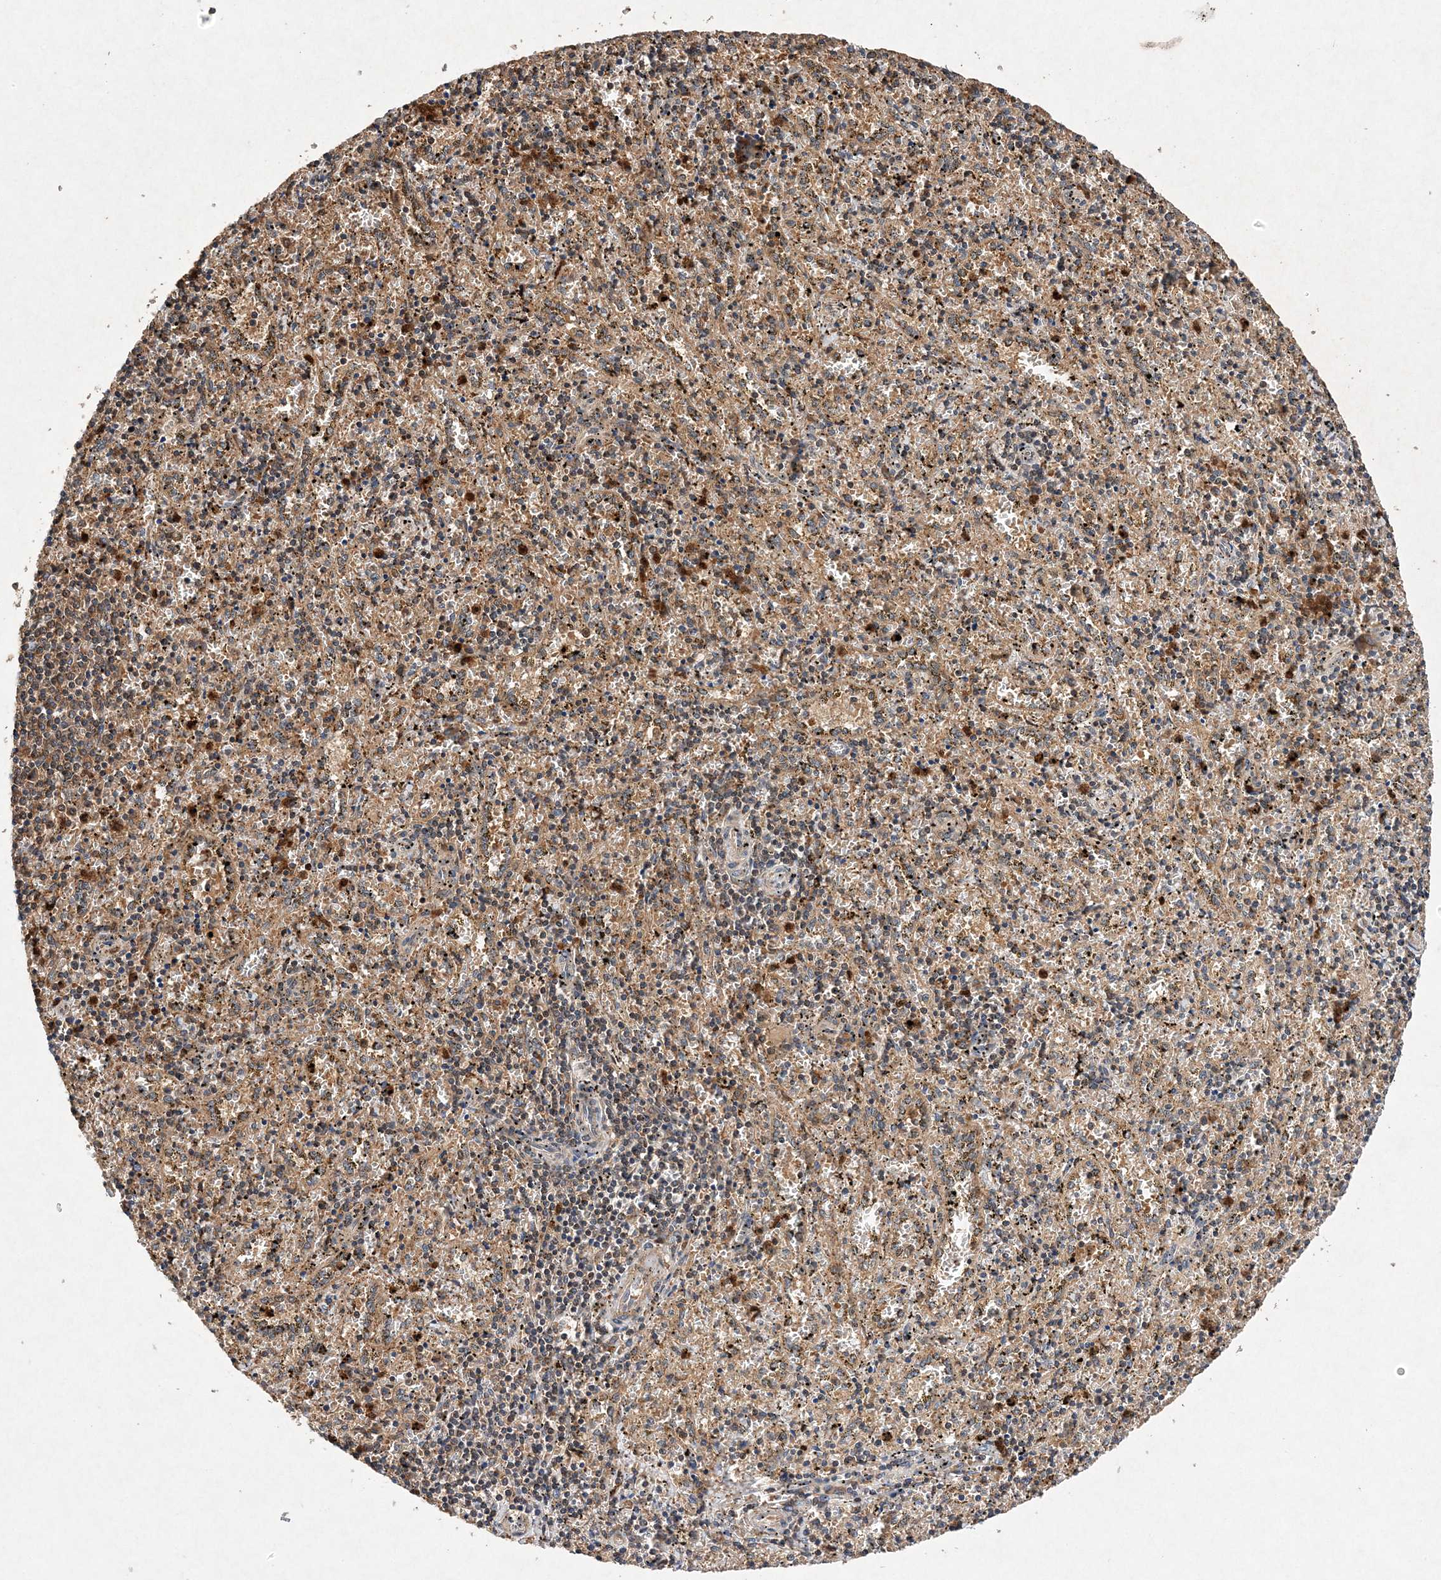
{"staining": {"intensity": "strong", "quantity": "25%-75%", "location": "cytoplasmic/membranous"}, "tissue": "spleen", "cell_type": "Cells in red pulp", "image_type": "normal", "snomed": [{"axis": "morphology", "description": "Normal tissue, NOS"}, {"axis": "topography", "description": "Spleen"}], "caption": "Human spleen stained with a brown dye shows strong cytoplasmic/membranous positive positivity in approximately 25%-75% of cells in red pulp.", "gene": "PROSER1", "patient": {"sex": "male", "age": 11}}